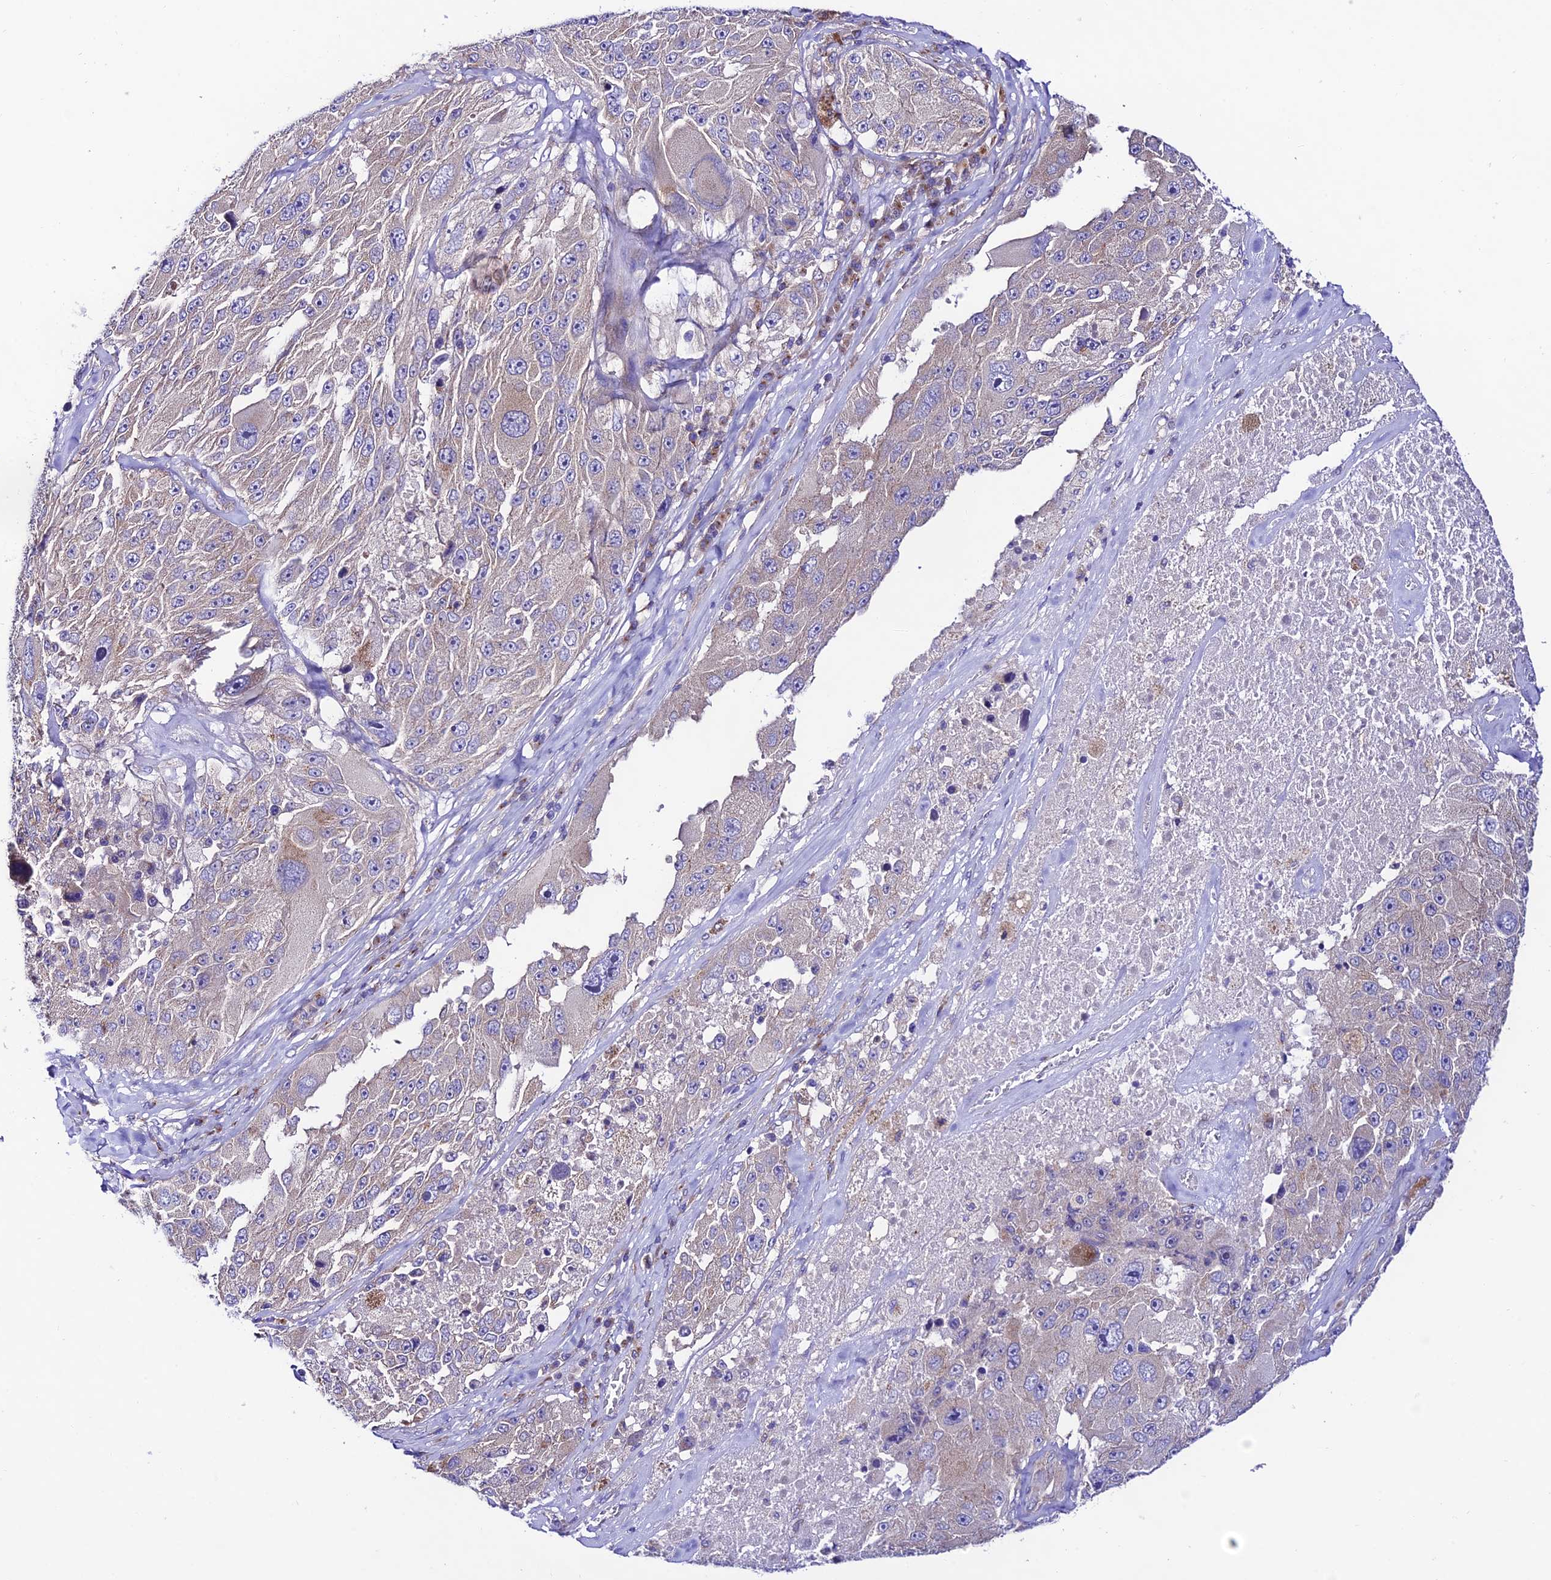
{"staining": {"intensity": "negative", "quantity": "none", "location": "none"}, "tissue": "melanoma", "cell_type": "Tumor cells", "image_type": "cancer", "snomed": [{"axis": "morphology", "description": "Malignant melanoma, Metastatic site"}, {"axis": "topography", "description": "Lymph node"}], "caption": "Photomicrograph shows no significant protein staining in tumor cells of malignant melanoma (metastatic site).", "gene": "LACTB2", "patient": {"sex": "male", "age": 62}}